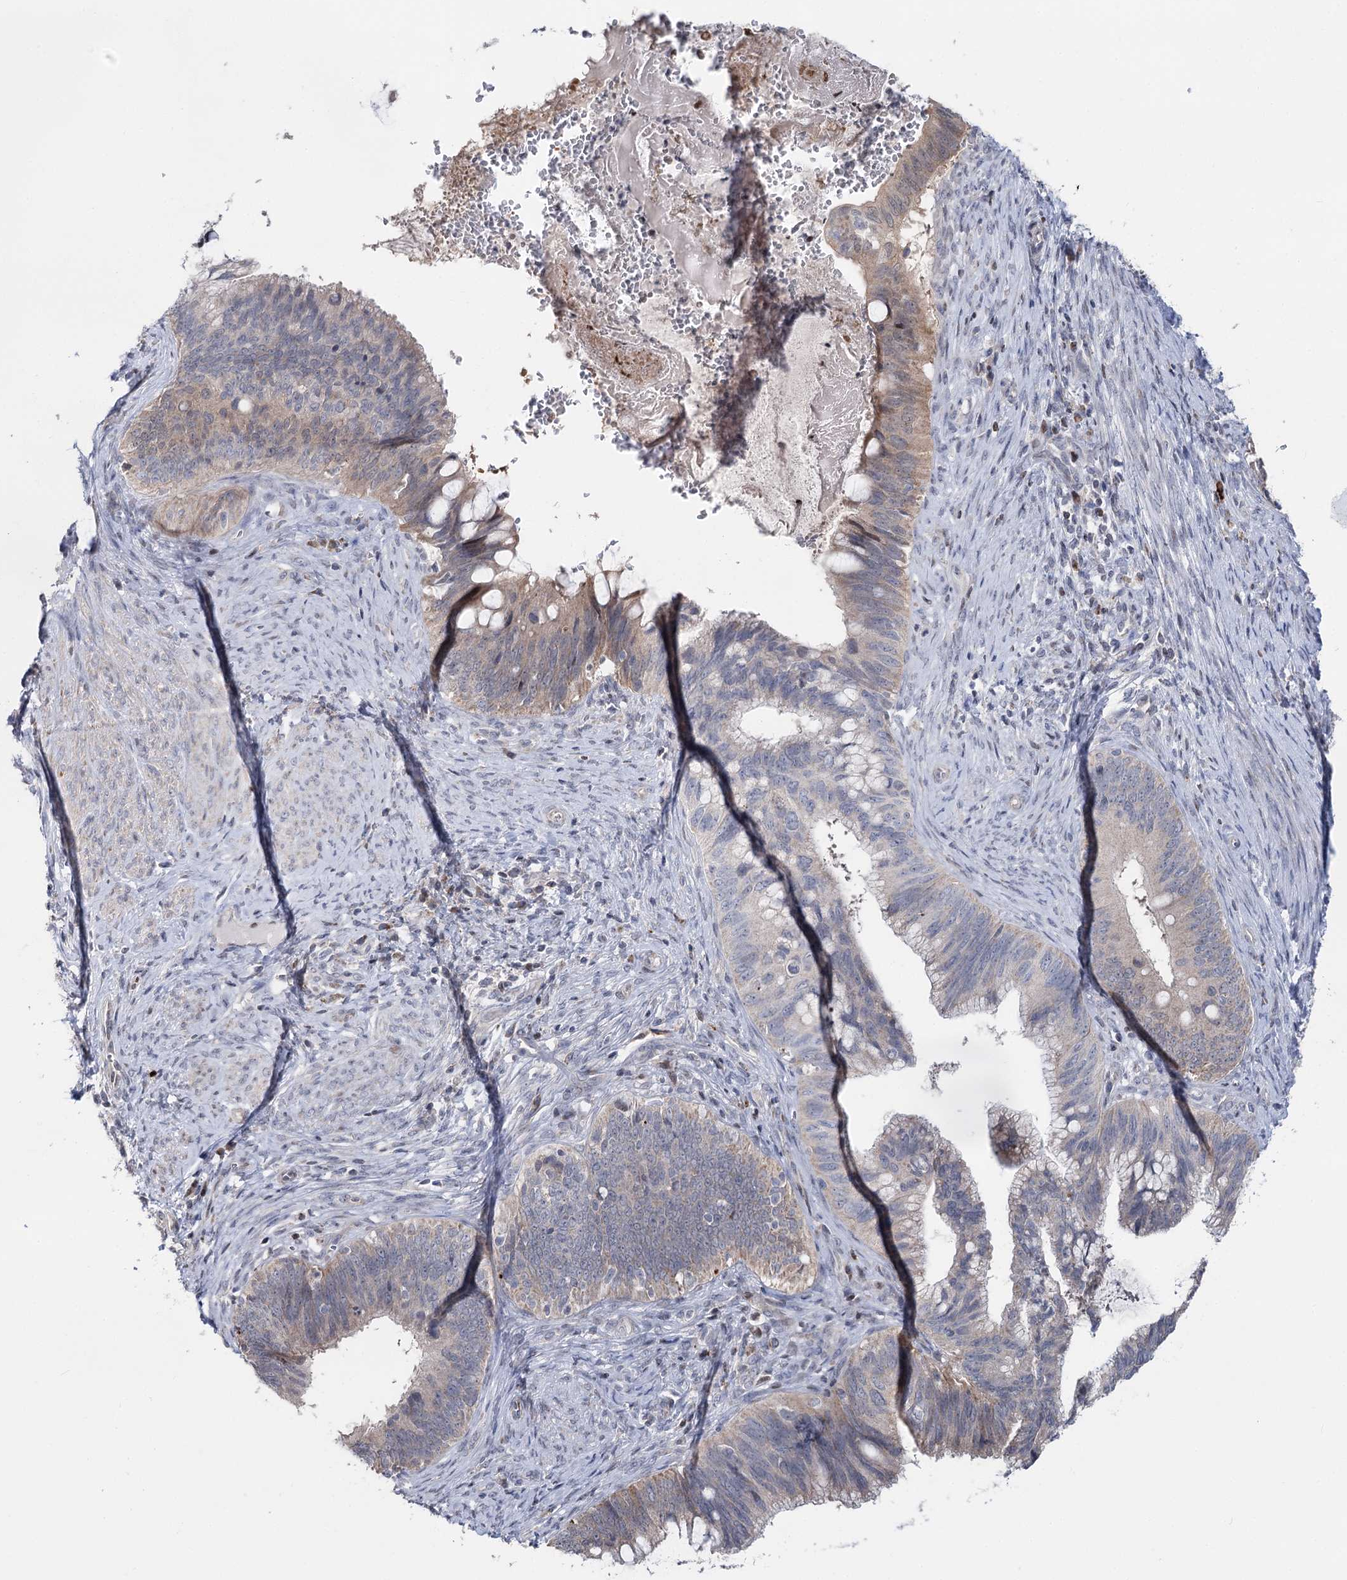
{"staining": {"intensity": "weak", "quantity": ">75%", "location": "cytoplasmic/membranous"}, "tissue": "cervical cancer", "cell_type": "Tumor cells", "image_type": "cancer", "snomed": [{"axis": "morphology", "description": "Adenocarcinoma, NOS"}, {"axis": "topography", "description": "Cervix"}], "caption": "The photomicrograph reveals staining of cervical adenocarcinoma, revealing weak cytoplasmic/membranous protein expression (brown color) within tumor cells.", "gene": "PTGR1", "patient": {"sex": "female", "age": 42}}